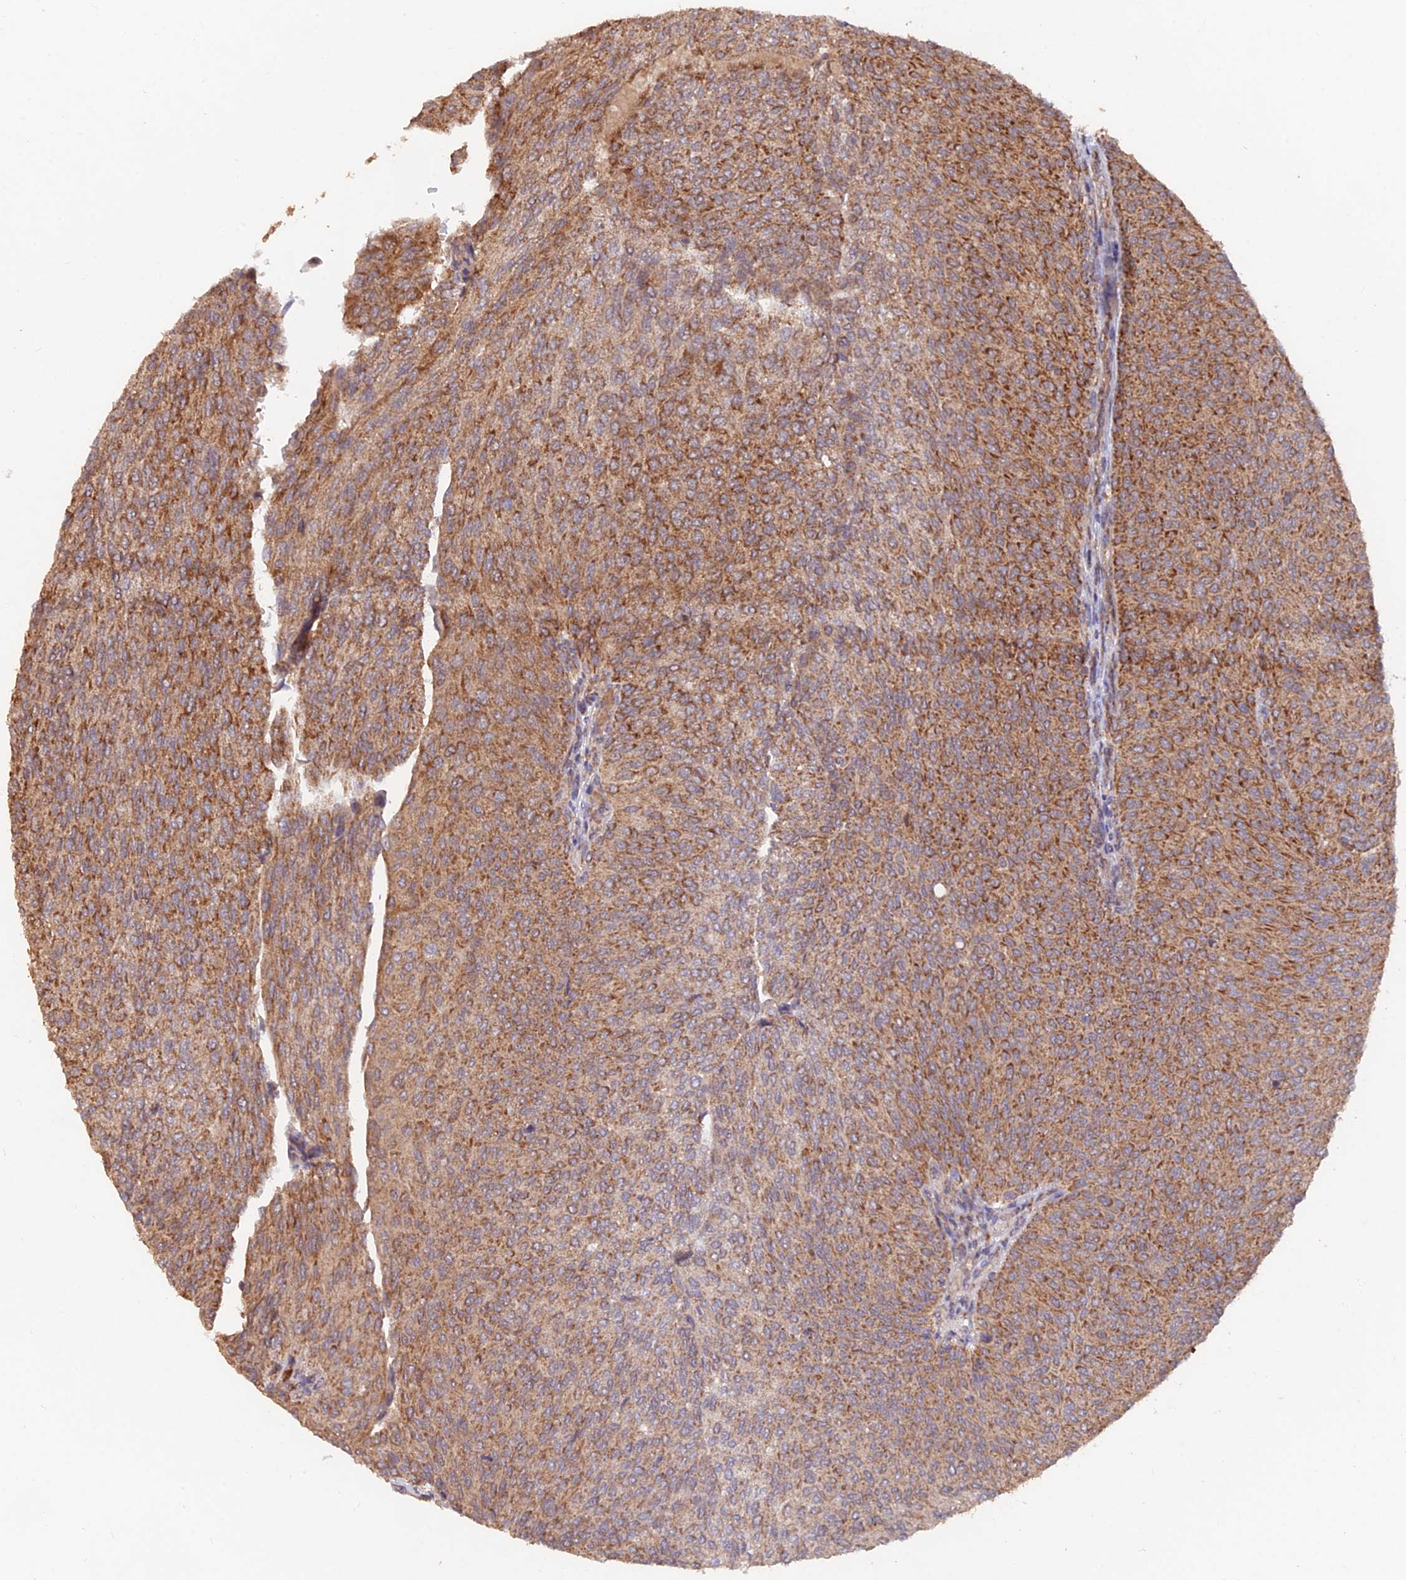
{"staining": {"intensity": "moderate", "quantity": ">75%", "location": "cytoplasmic/membranous"}, "tissue": "urothelial cancer", "cell_type": "Tumor cells", "image_type": "cancer", "snomed": [{"axis": "morphology", "description": "Urothelial carcinoma, High grade"}, {"axis": "topography", "description": "Urinary bladder"}], "caption": "Immunohistochemistry (IHC) of high-grade urothelial carcinoma shows medium levels of moderate cytoplasmic/membranous positivity in about >75% of tumor cells.", "gene": "IFT22", "patient": {"sex": "female", "age": 79}}